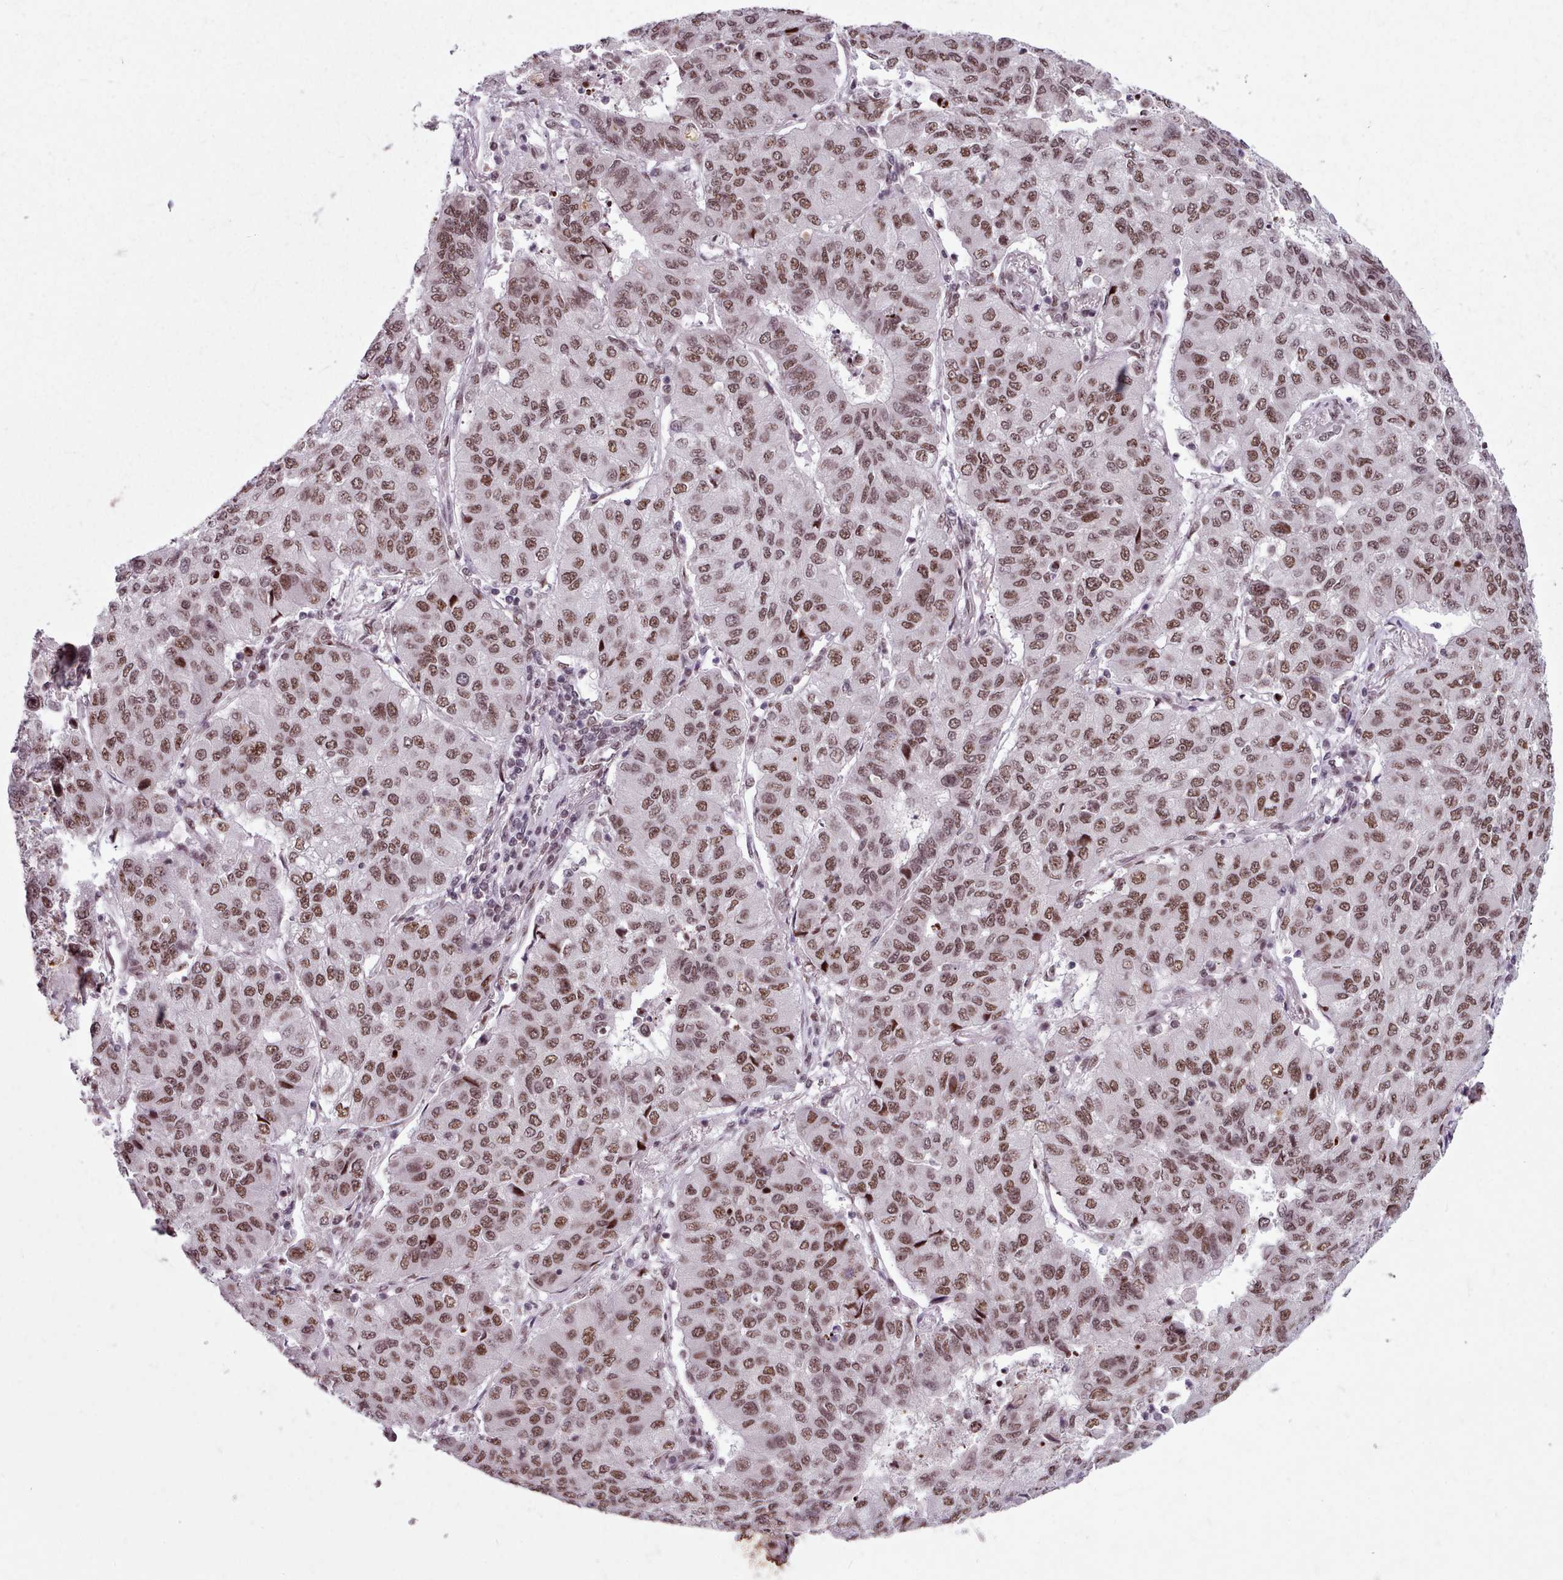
{"staining": {"intensity": "moderate", "quantity": ">75%", "location": "nuclear"}, "tissue": "lung cancer", "cell_type": "Tumor cells", "image_type": "cancer", "snomed": [{"axis": "morphology", "description": "Squamous cell carcinoma, NOS"}, {"axis": "topography", "description": "Lung"}], "caption": "Squamous cell carcinoma (lung) tissue displays moderate nuclear expression in approximately >75% of tumor cells, visualized by immunohistochemistry.", "gene": "SRRM1", "patient": {"sex": "male", "age": 74}}